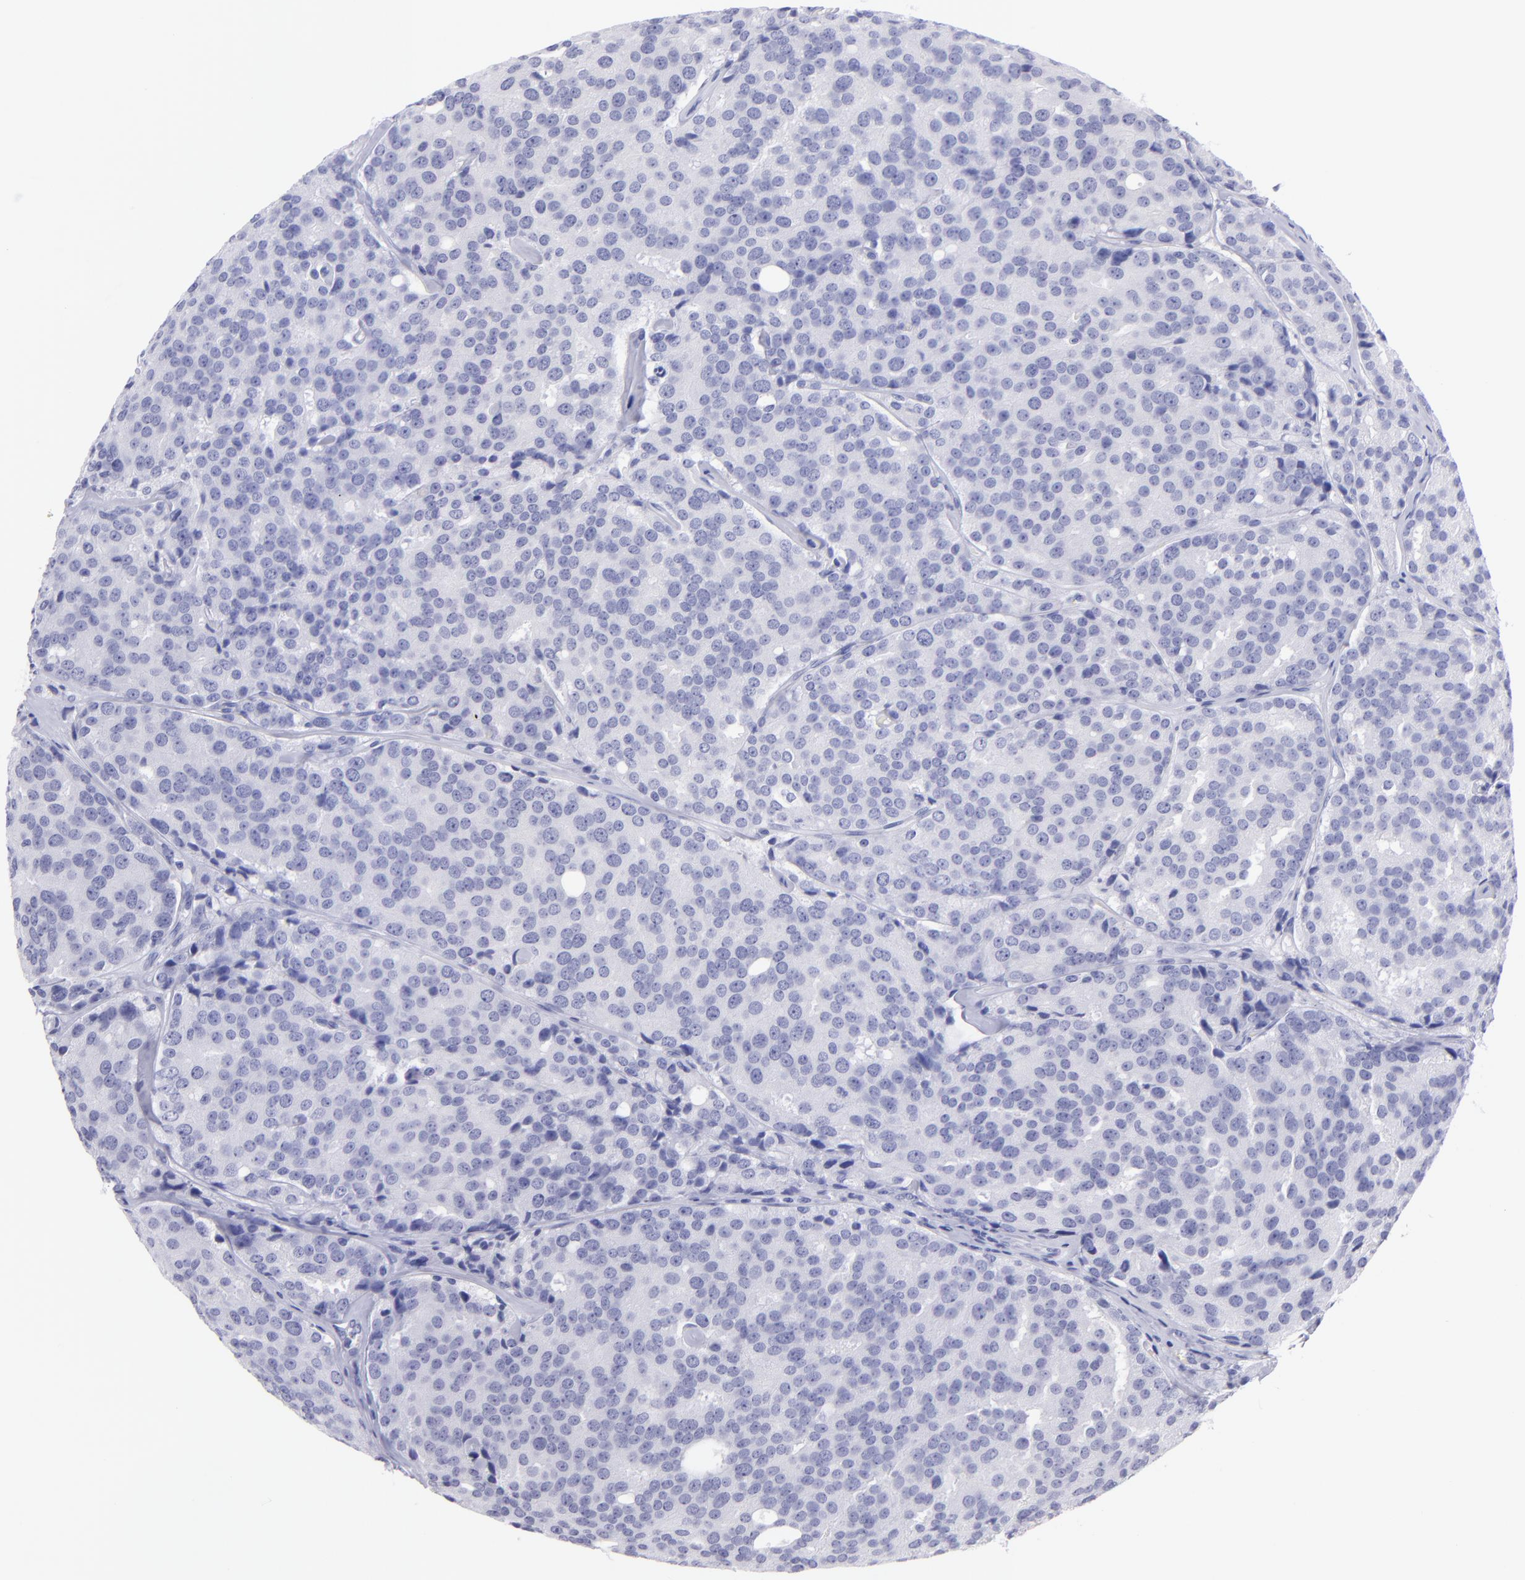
{"staining": {"intensity": "negative", "quantity": "none", "location": "none"}, "tissue": "prostate cancer", "cell_type": "Tumor cells", "image_type": "cancer", "snomed": [{"axis": "morphology", "description": "Adenocarcinoma, High grade"}, {"axis": "topography", "description": "Prostate"}], "caption": "This image is of high-grade adenocarcinoma (prostate) stained with IHC to label a protein in brown with the nuclei are counter-stained blue. There is no staining in tumor cells.", "gene": "CNP", "patient": {"sex": "male", "age": 64}}